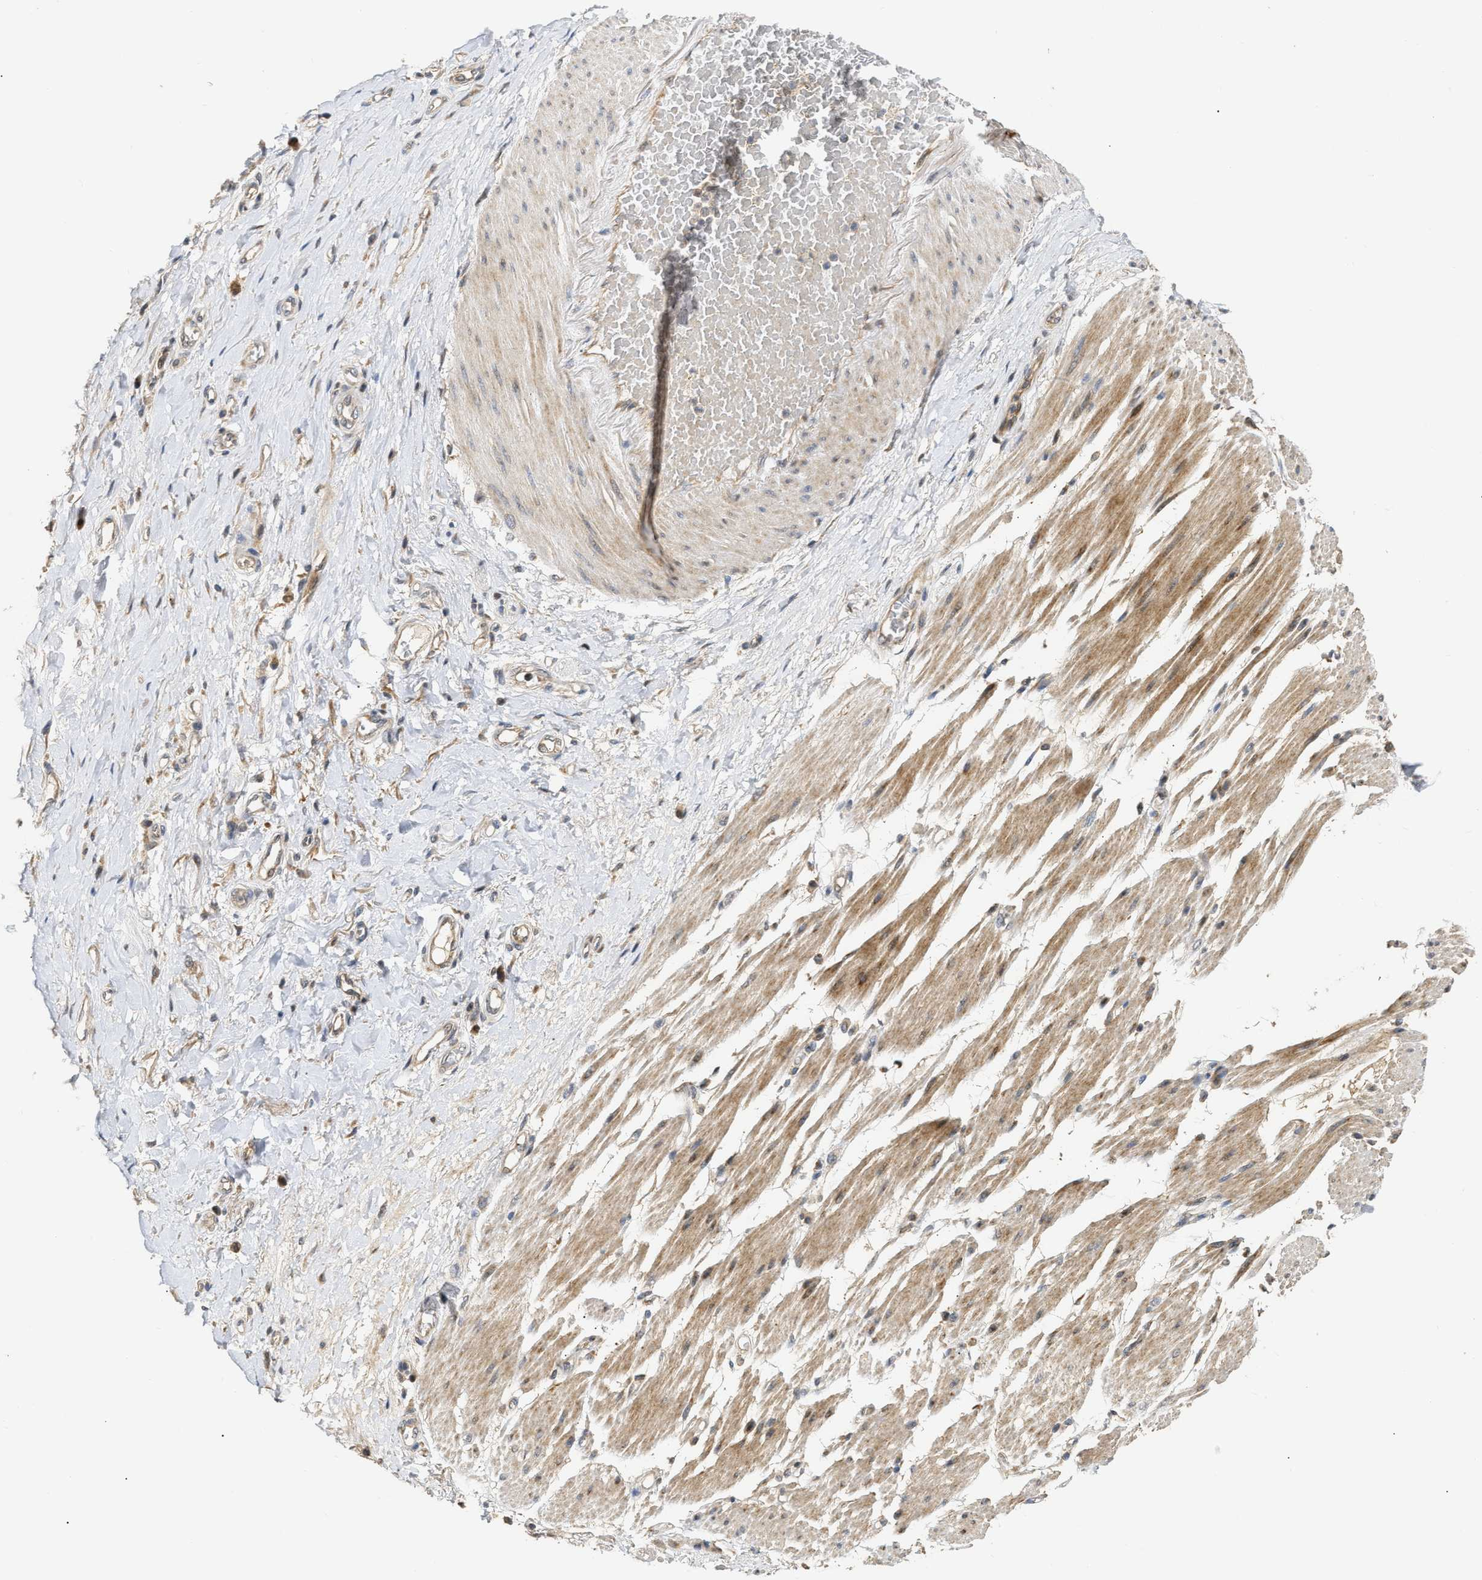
{"staining": {"intensity": "moderate", "quantity": ">75%", "location": "cytoplasmic/membranous"}, "tissue": "adipose tissue", "cell_type": "Adipocytes", "image_type": "normal", "snomed": [{"axis": "morphology", "description": "Normal tissue, NOS"}, {"axis": "morphology", "description": "Adenocarcinoma, NOS"}, {"axis": "topography", "description": "Esophagus"}], "caption": "A histopathology image of adipose tissue stained for a protein shows moderate cytoplasmic/membranous brown staining in adipocytes.", "gene": "EXTL2", "patient": {"sex": "male", "age": 62}}